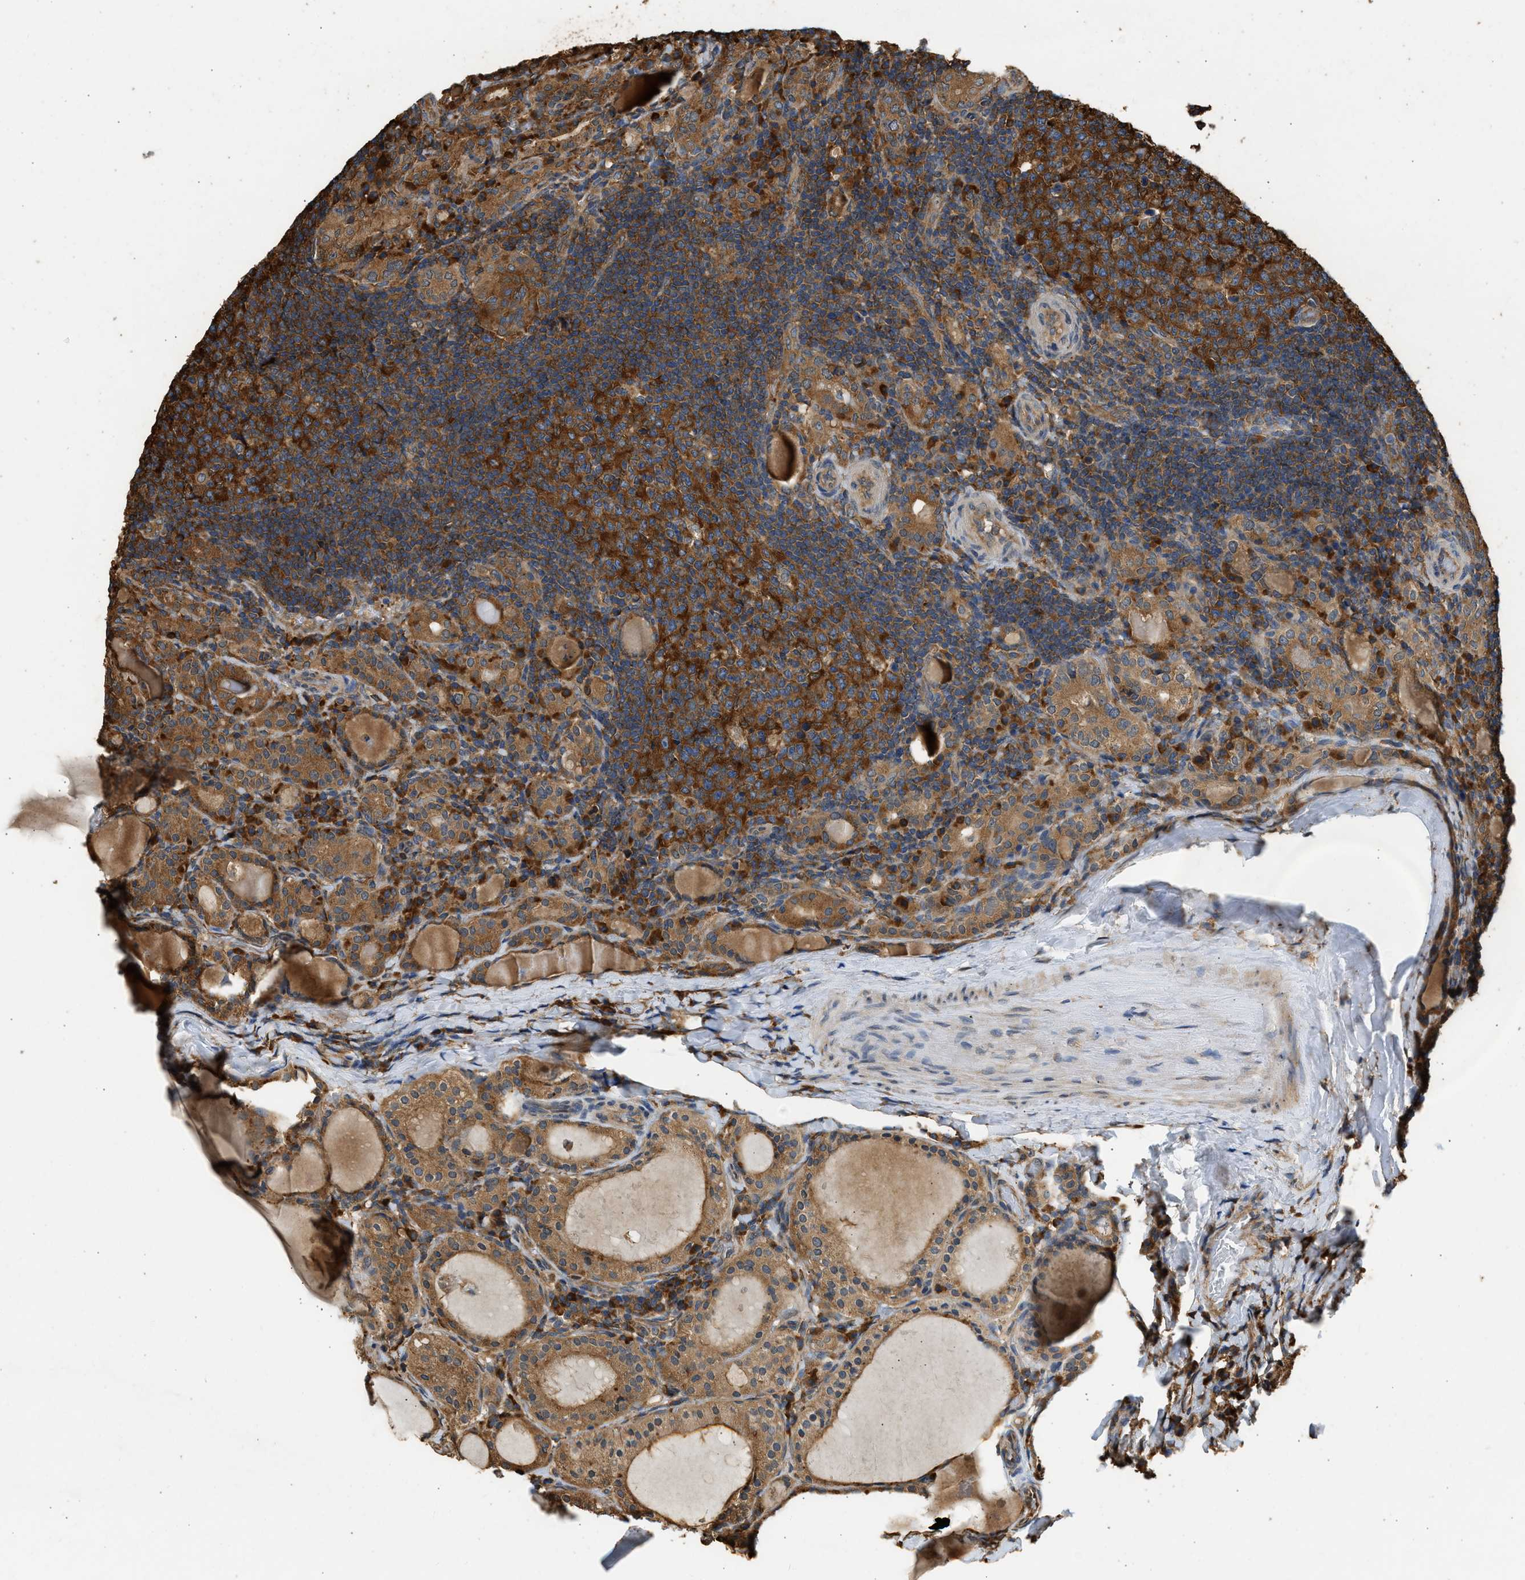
{"staining": {"intensity": "moderate", "quantity": ">75%", "location": "cytoplasmic/membranous"}, "tissue": "thyroid cancer", "cell_type": "Tumor cells", "image_type": "cancer", "snomed": [{"axis": "morphology", "description": "Papillary adenocarcinoma, NOS"}, {"axis": "topography", "description": "Thyroid gland"}], "caption": "Brown immunohistochemical staining in thyroid cancer demonstrates moderate cytoplasmic/membranous positivity in approximately >75% of tumor cells.", "gene": "SLC36A4", "patient": {"sex": "female", "age": 42}}